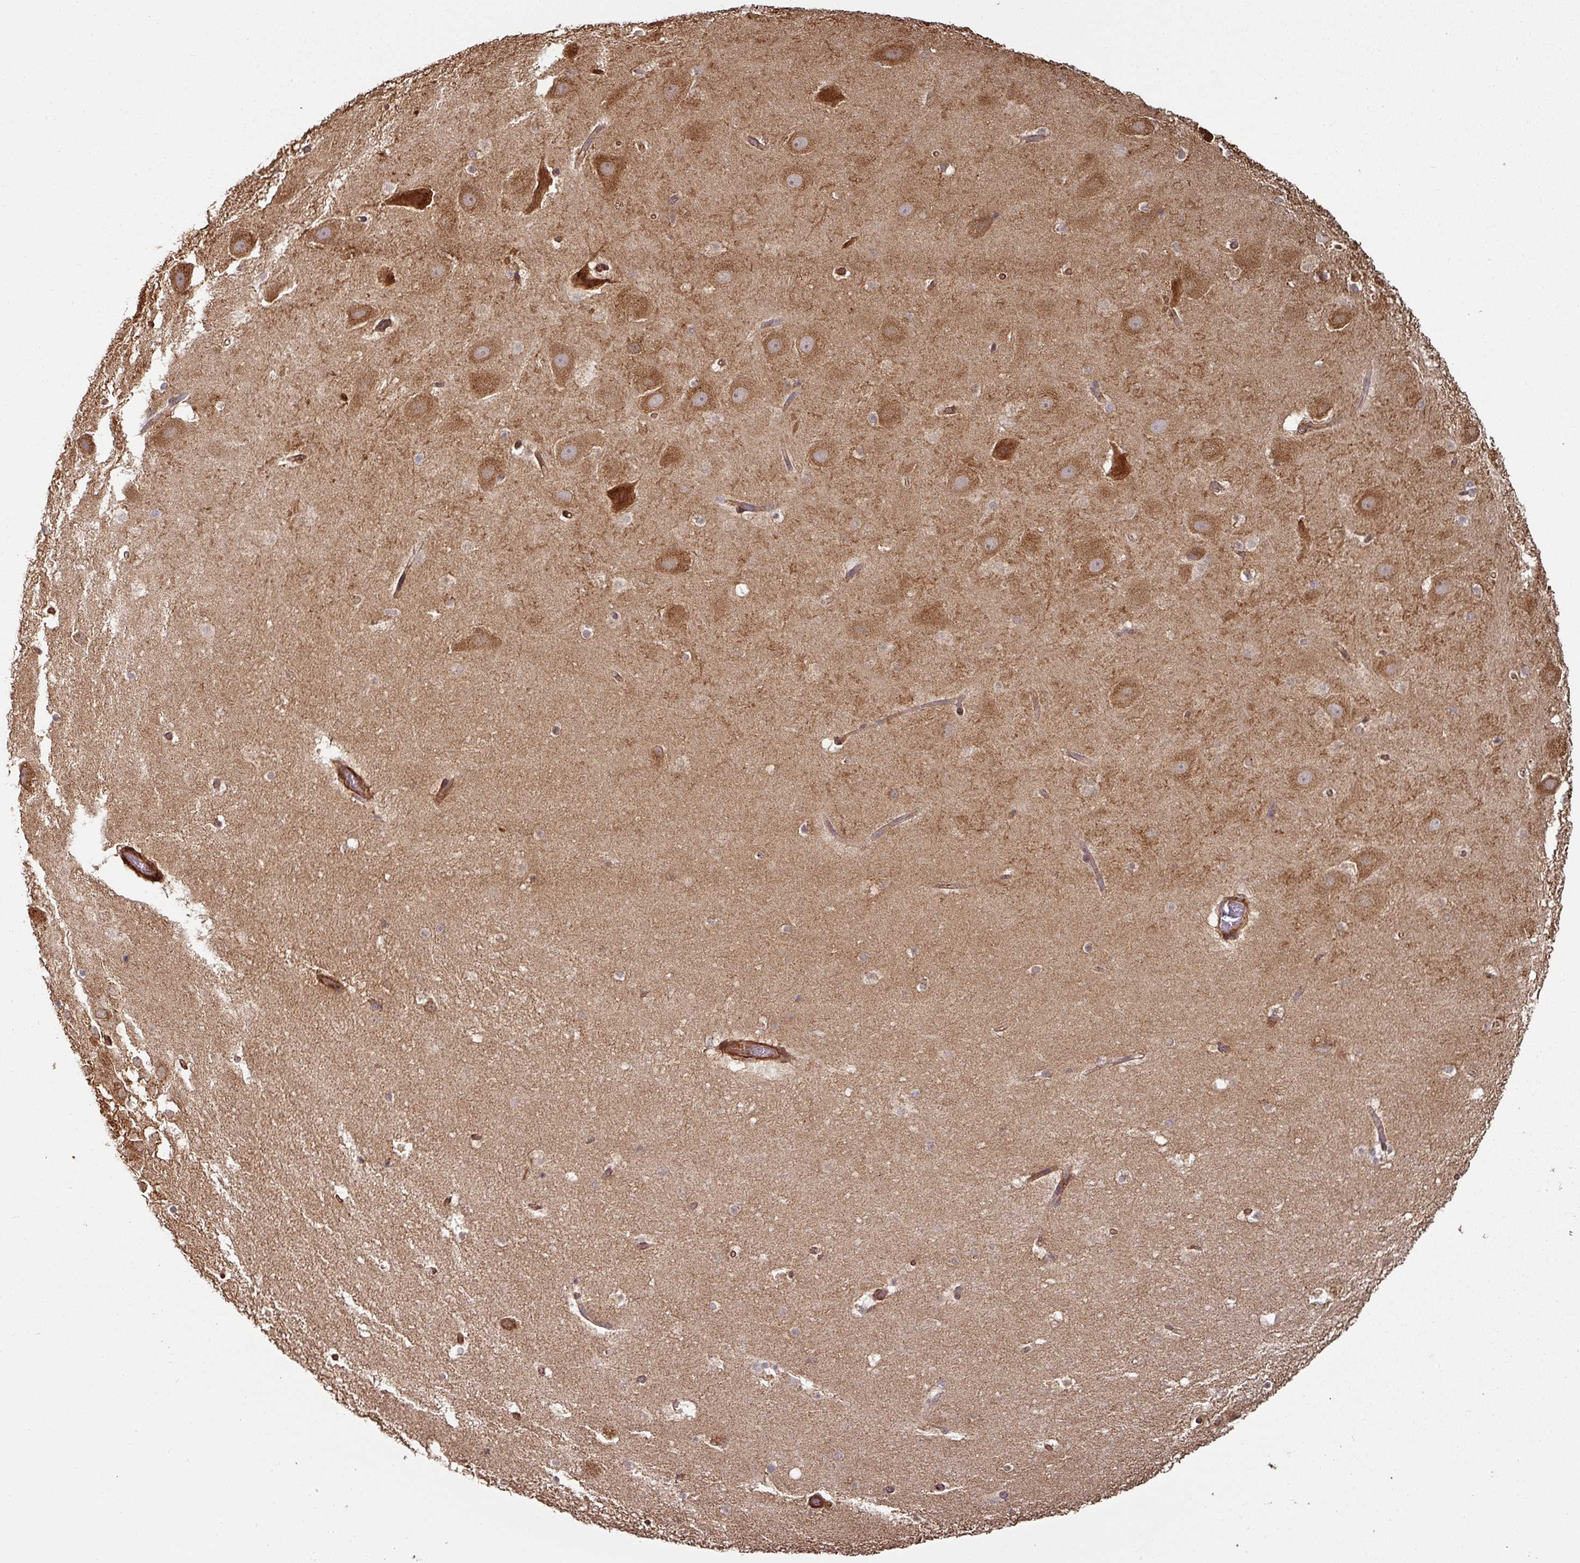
{"staining": {"intensity": "negative", "quantity": "none", "location": "none"}, "tissue": "hippocampus", "cell_type": "Glial cells", "image_type": "normal", "snomed": [{"axis": "morphology", "description": "Normal tissue, NOS"}, {"axis": "topography", "description": "Hippocampus"}], "caption": "IHC photomicrograph of unremarkable hippocampus: human hippocampus stained with DAB (3,3'-diaminobenzidine) displays no significant protein expression in glial cells.", "gene": "SIK1", "patient": {"sex": "male", "age": 37}}